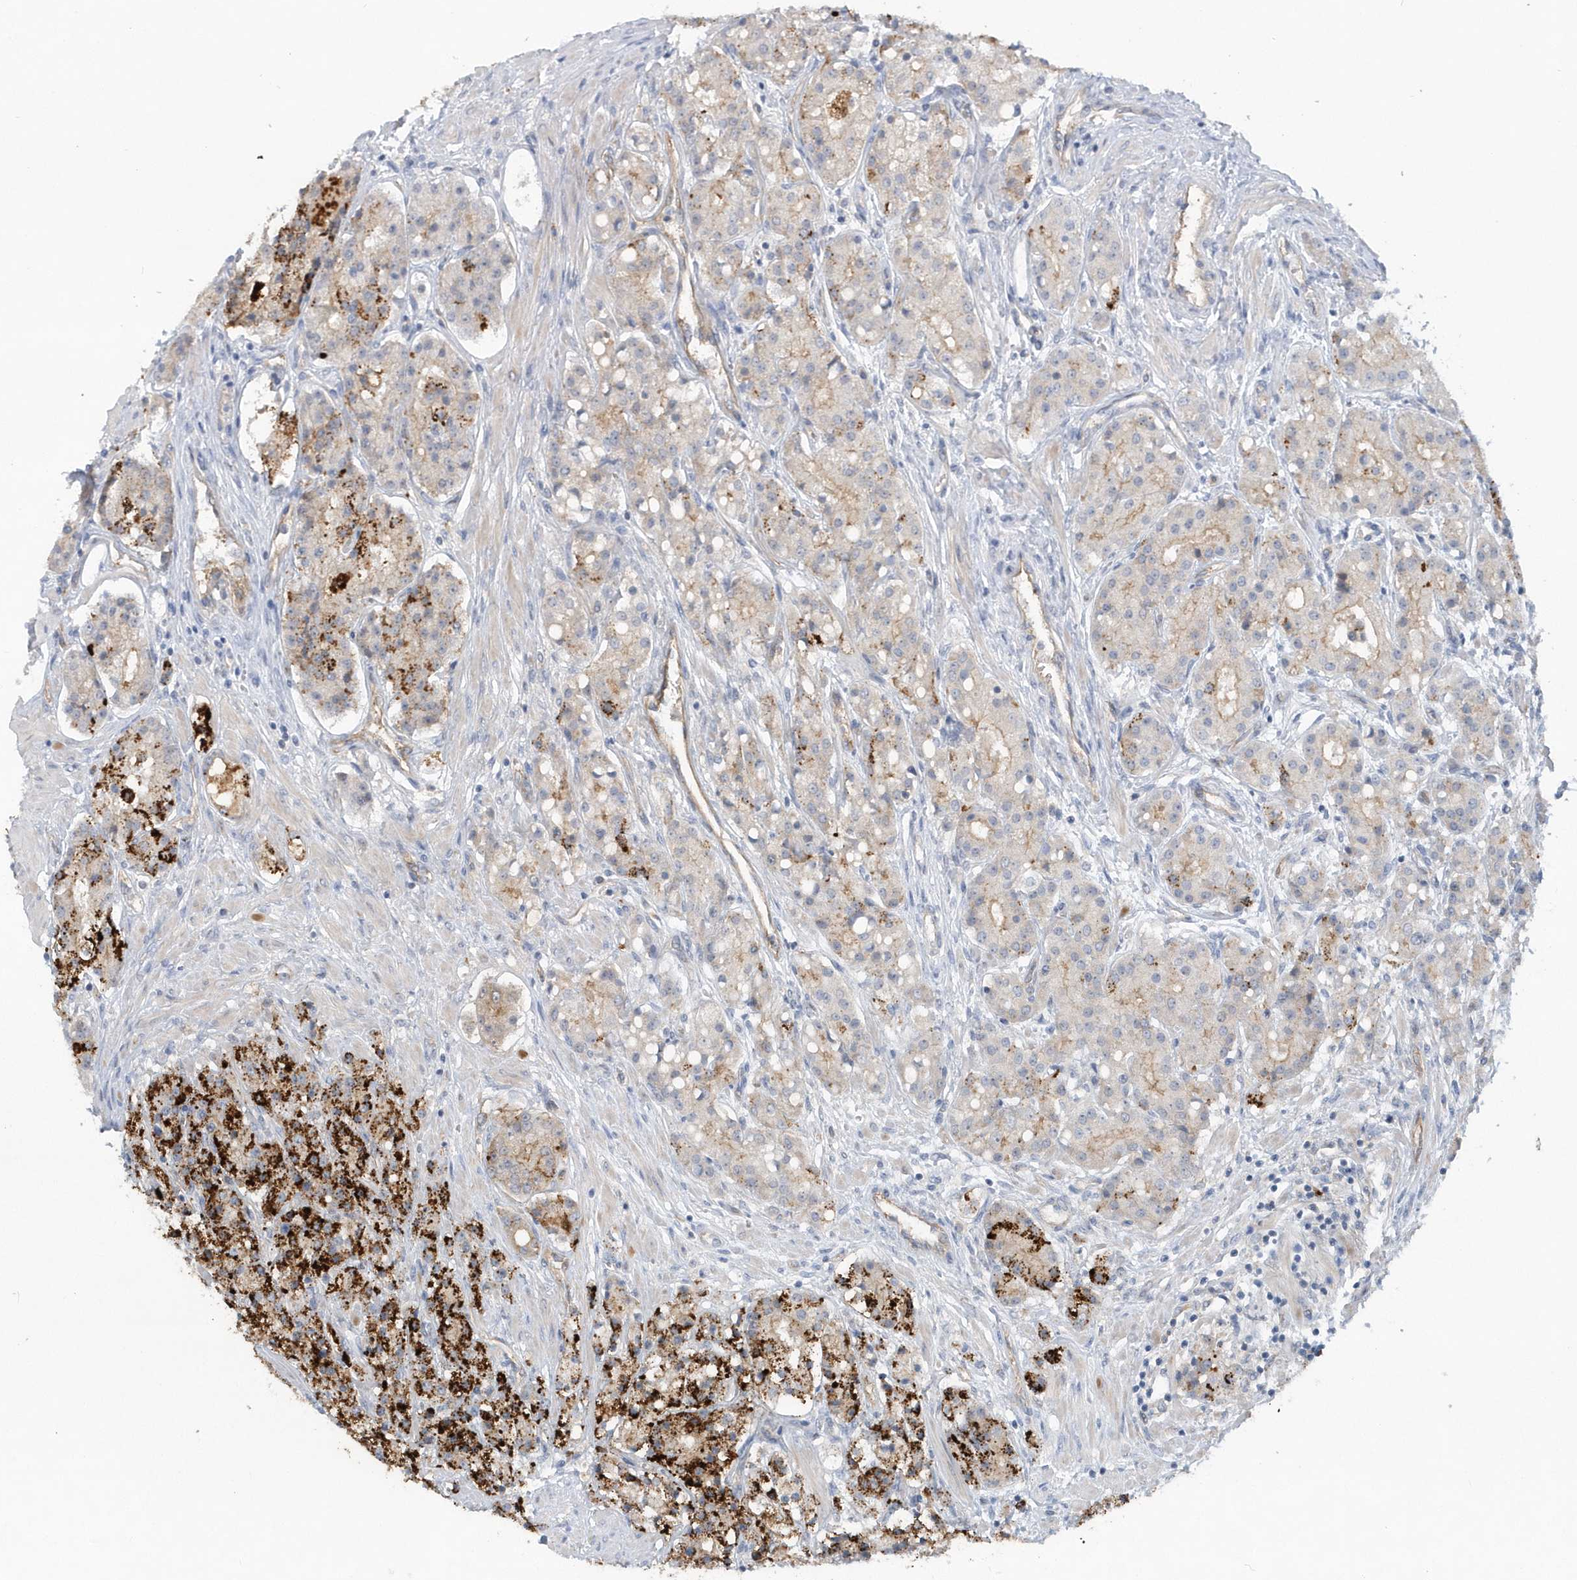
{"staining": {"intensity": "strong", "quantity": "25%-75%", "location": "cytoplasmic/membranous"}, "tissue": "prostate cancer", "cell_type": "Tumor cells", "image_type": "cancer", "snomed": [{"axis": "morphology", "description": "Adenocarcinoma, High grade"}, {"axis": "topography", "description": "Prostate"}], "caption": "A high-resolution photomicrograph shows IHC staining of high-grade adenocarcinoma (prostate), which exhibits strong cytoplasmic/membranous expression in approximately 25%-75% of tumor cells.", "gene": "RAI14", "patient": {"sex": "male", "age": 60}}